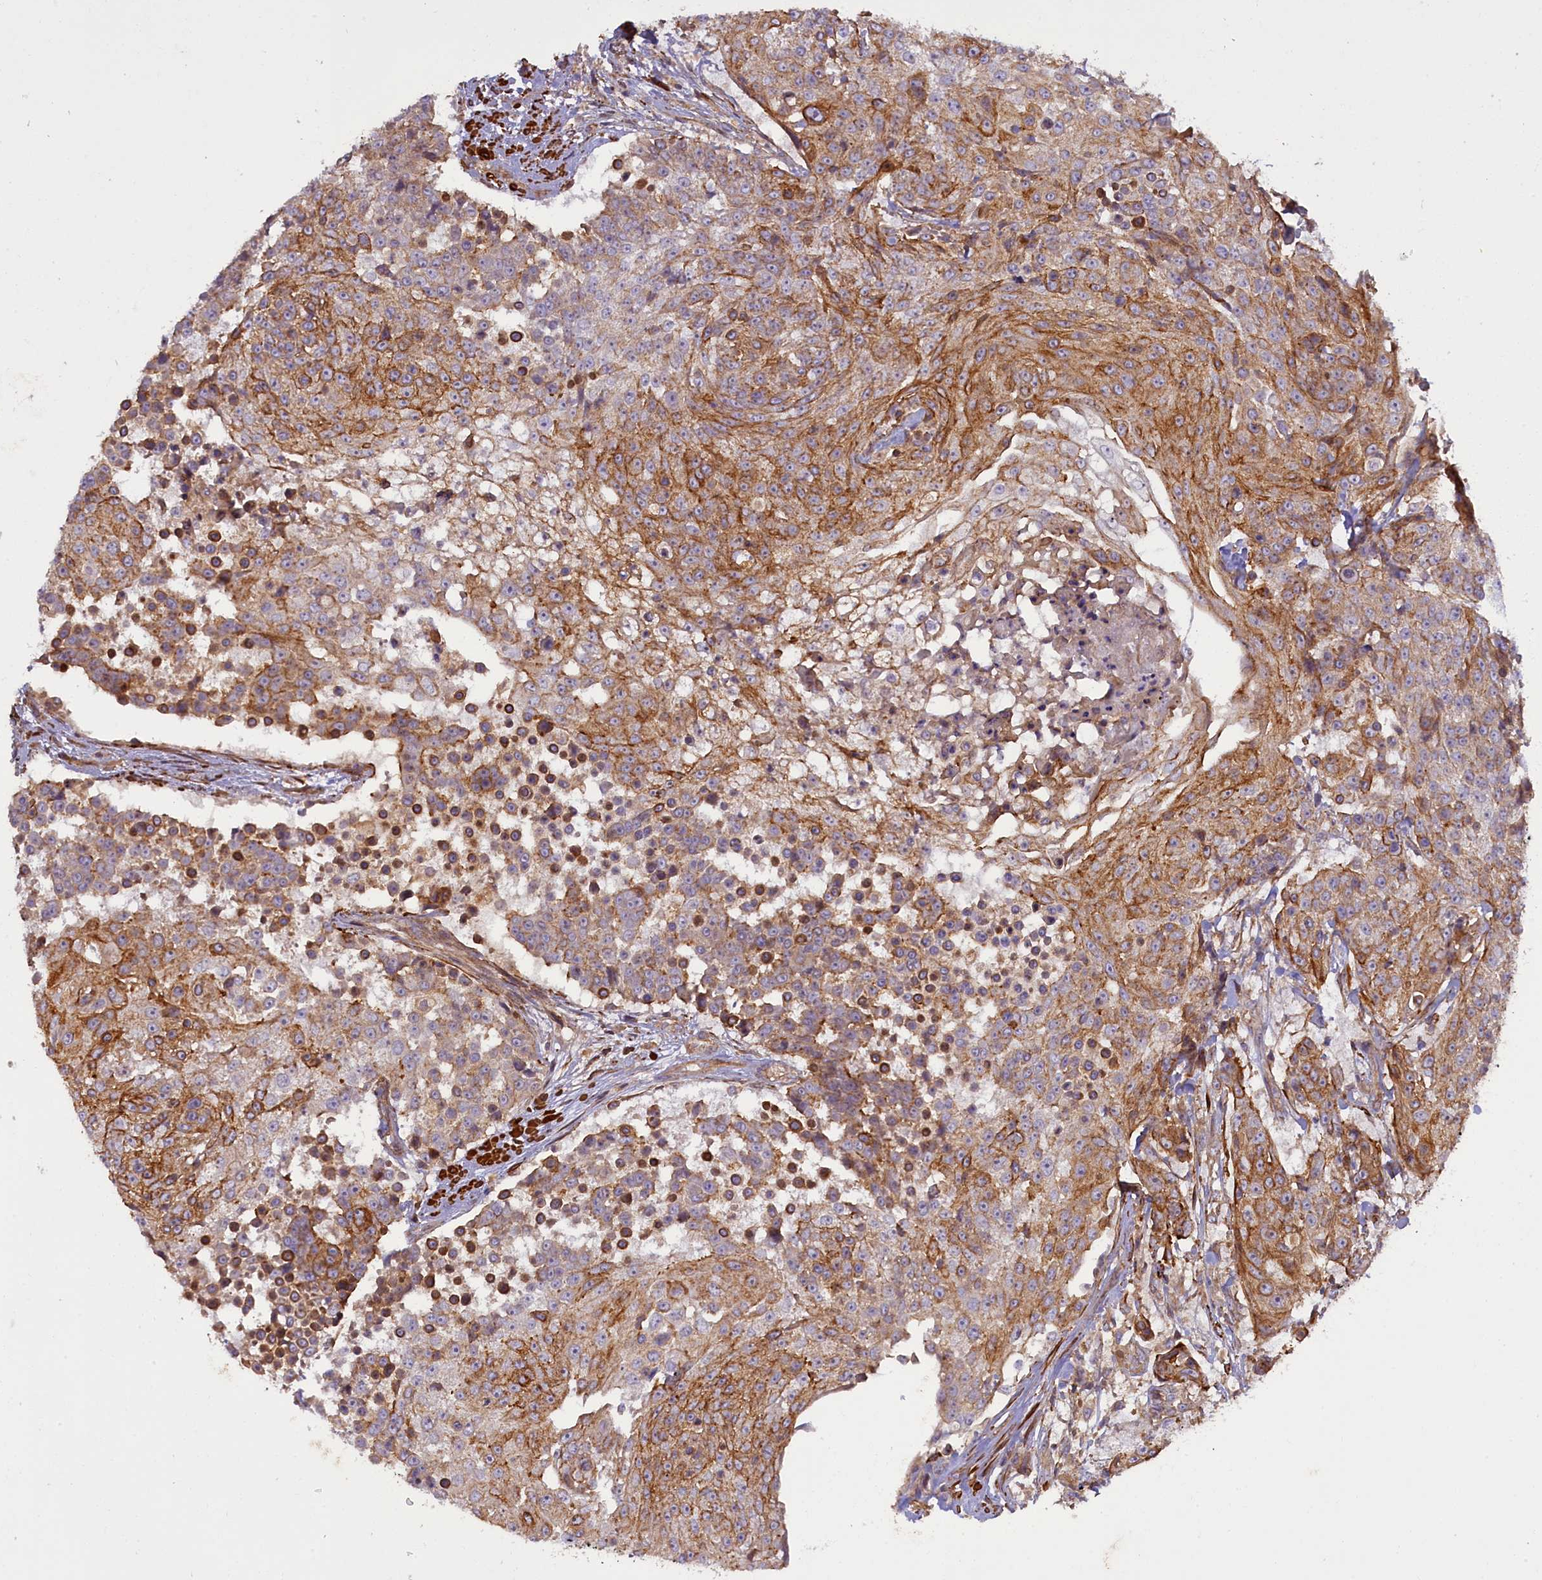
{"staining": {"intensity": "moderate", "quantity": ">75%", "location": "cytoplasmic/membranous"}, "tissue": "urothelial cancer", "cell_type": "Tumor cells", "image_type": "cancer", "snomed": [{"axis": "morphology", "description": "Urothelial carcinoma, High grade"}, {"axis": "topography", "description": "Urinary bladder"}], "caption": "A brown stain labels moderate cytoplasmic/membranous positivity of a protein in human high-grade urothelial carcinoma tumor cells.", "gene": "FUZ", "patient": {"sex": "female", "age": 63}}